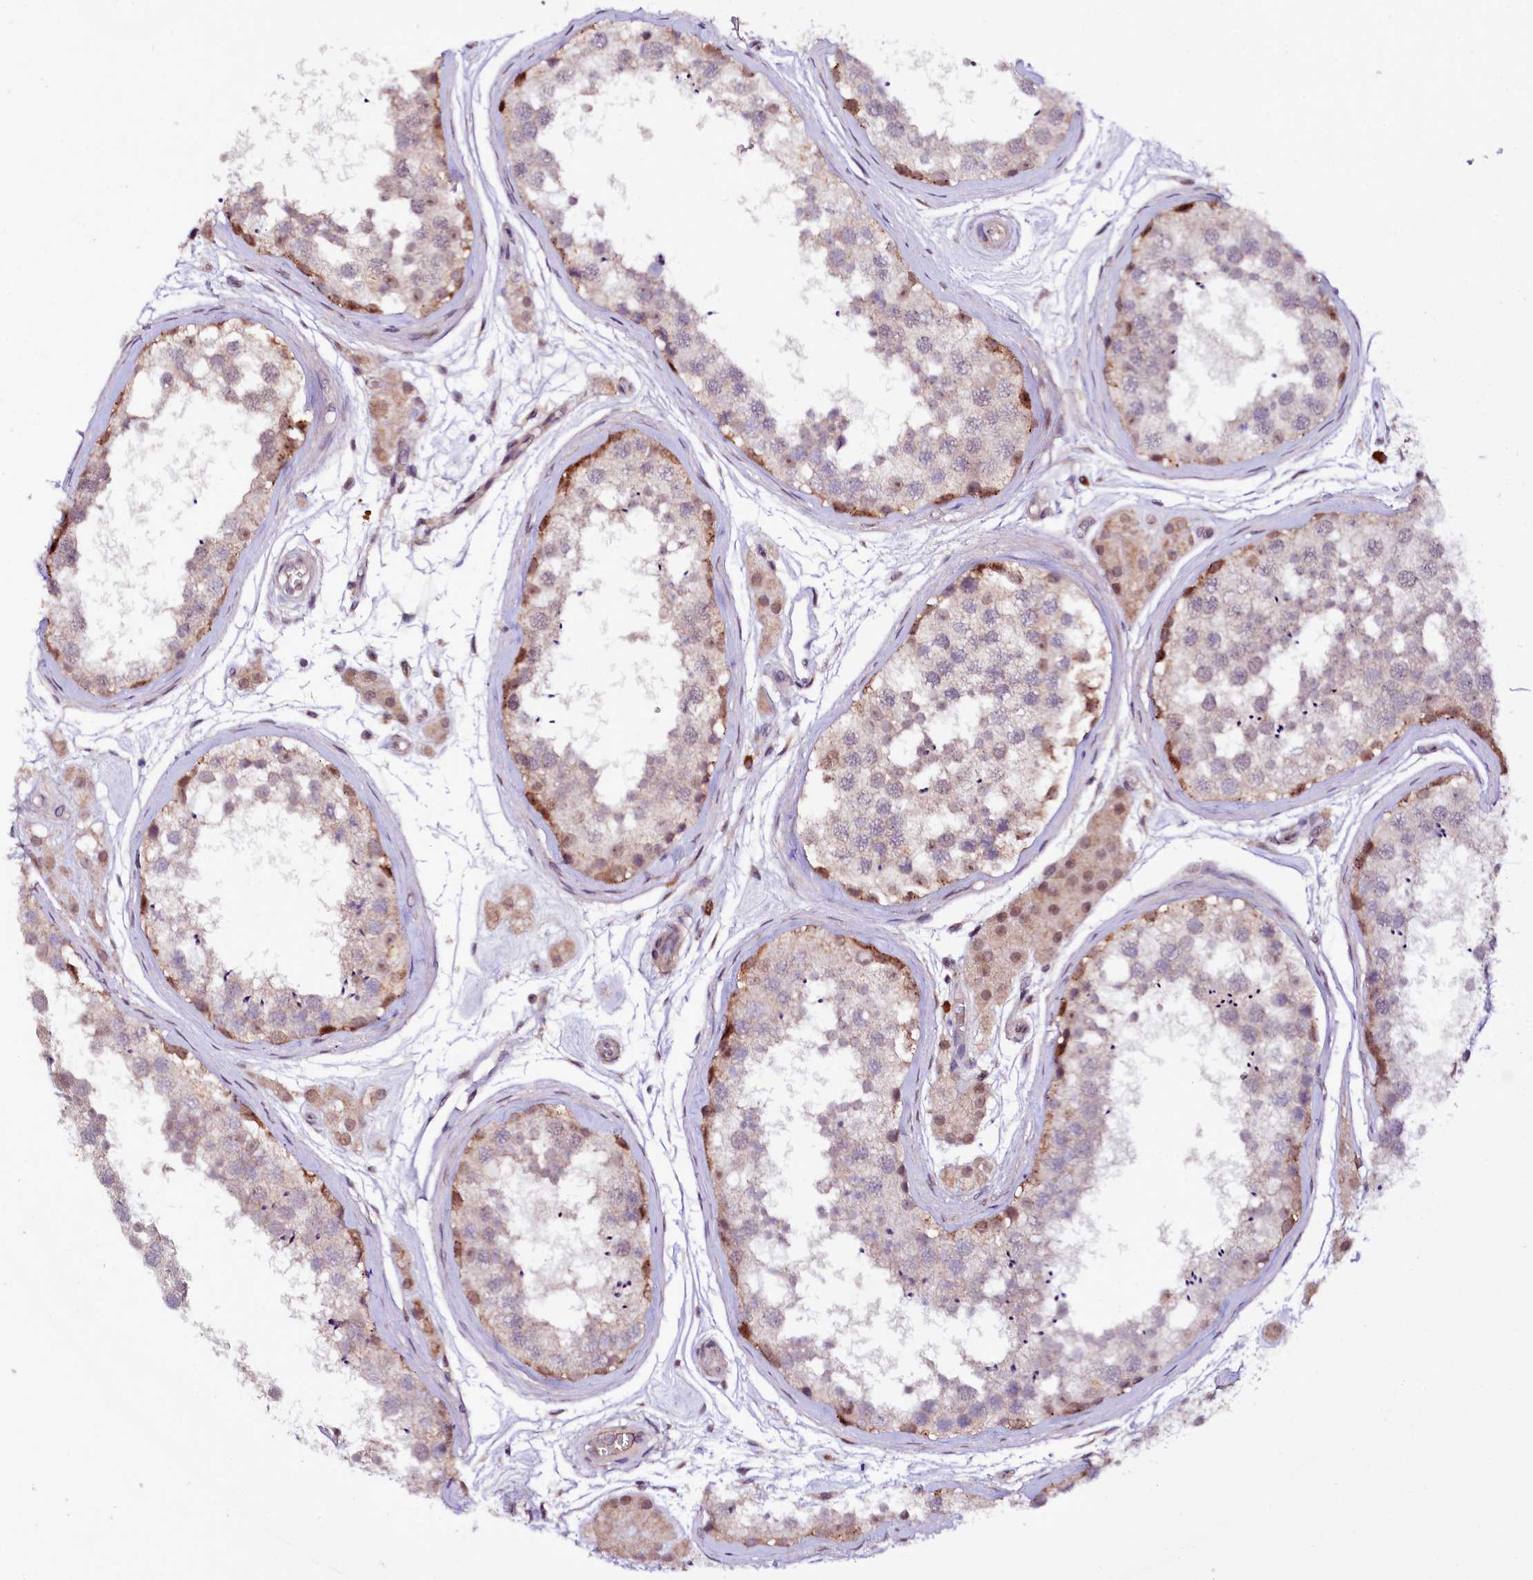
{"staining": {"intensity": "moderate", "quantity": "<25%", "location": "cytoplasmic/membranous,nuclear"}, "tissue": "testis", "cell_type": "Cells in seminiferous ducts", "image_type": "normal", "snomed": [{"axis": "morphology", "description": "Normal tissue, NOS"}, {"axis": "topography", "description": "Testis"}], "caption": "Immunohistochemistry (IHC) micrograph of unremarkable testis stained for a protein (brown), which demonstrates low levels of moderate cytoplasmic/membranous,nuclear expression in approximately <25% of cells in seminiferous ducts.", "gene": "PHLDB1", "patient": {"sex": "male", "age": 56}}